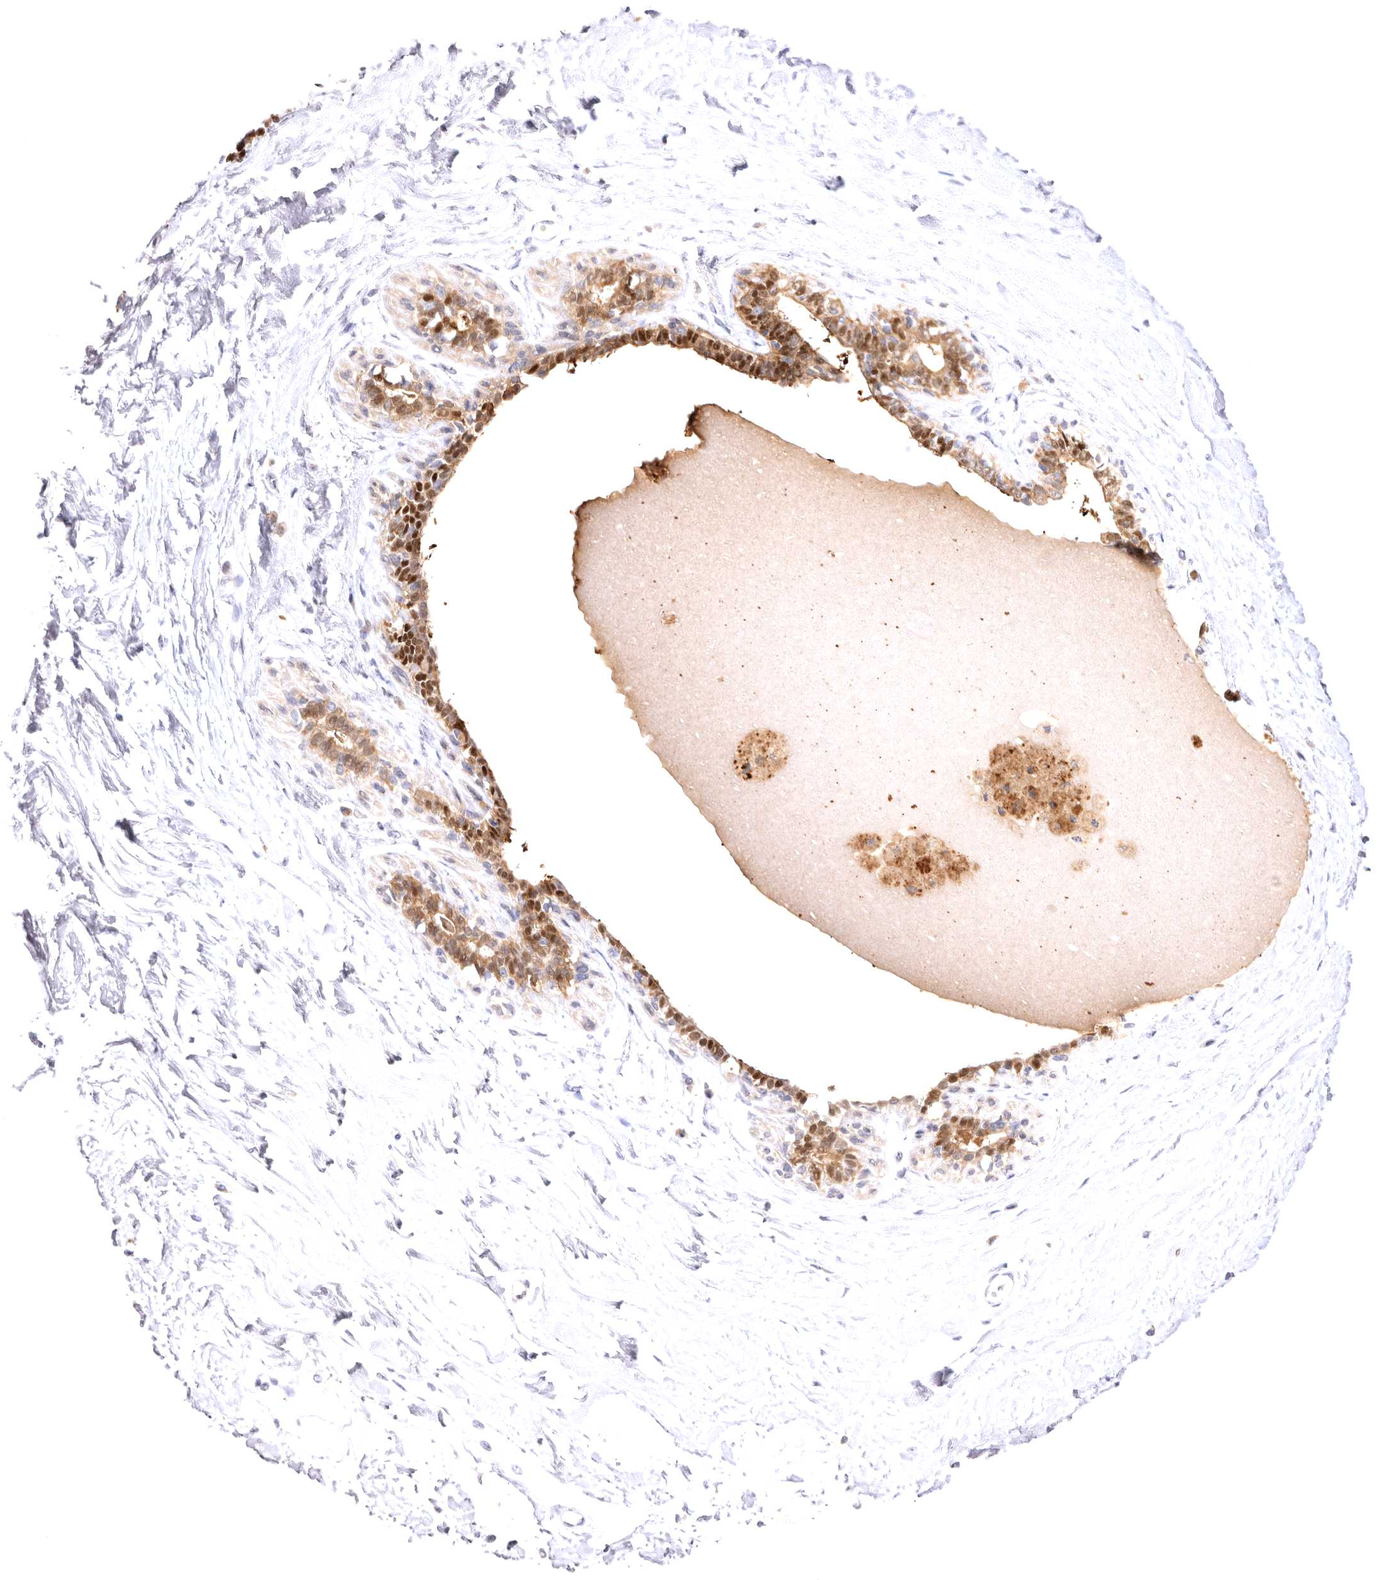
{"staining": {"intensity": "negative", "quantity": "none", "location": "none"}, "tissue": "breast", "cell_type": "Adipocytes", "image_type": "normal", "snomed": [{"axis": "morphology", "description": "Normal tissue, NOS"}, {"axis": "topography", "description": "Breast"}], "caption": "Immunohistochemistry (IHC) of normal breast exhibits no positivity in adipocytes.", "gene": "VPS45", "patient": {"sex": "female", "age": 45}}